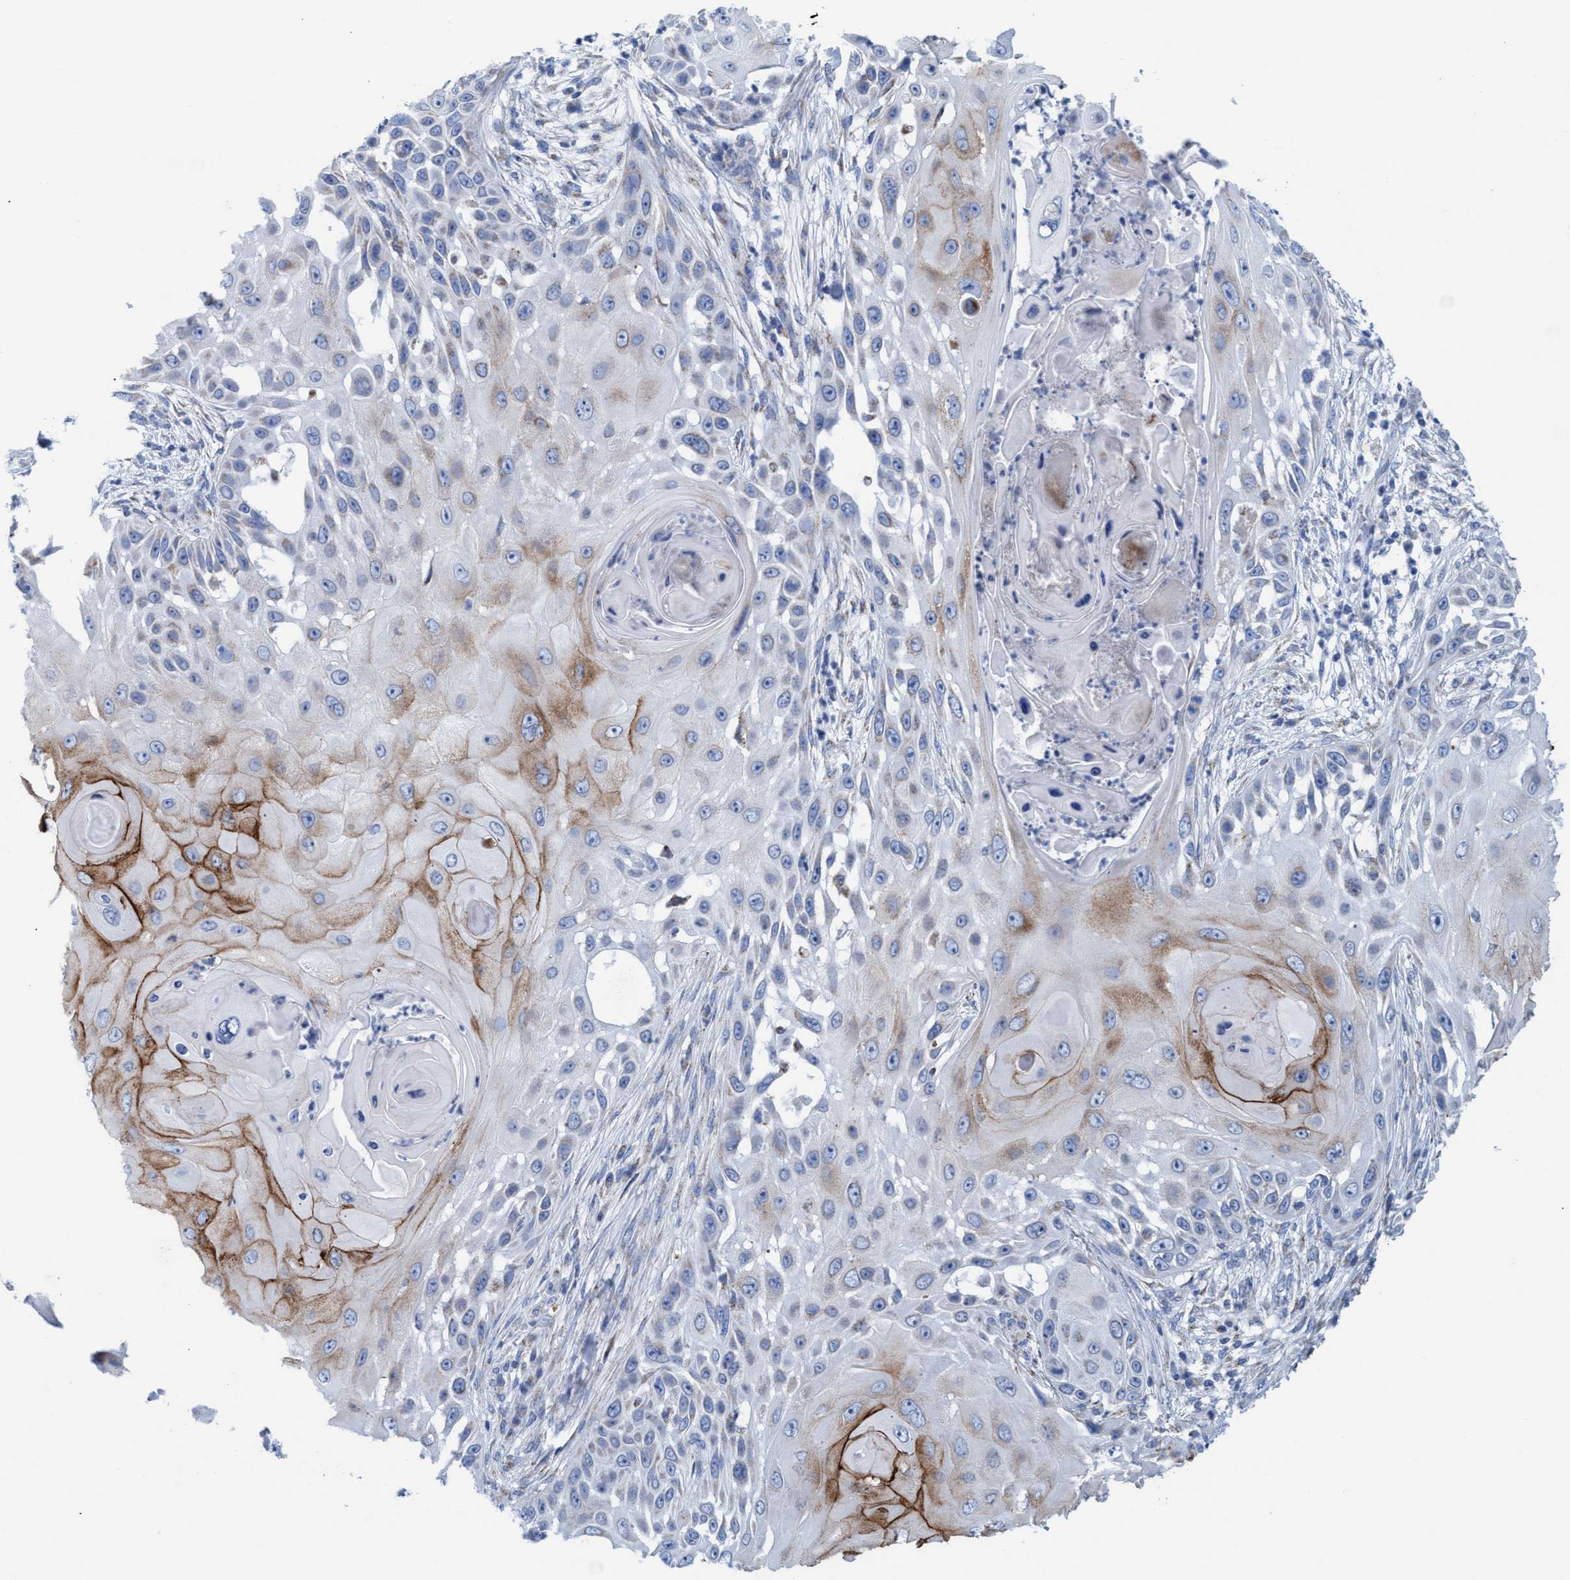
{"staining": {"intensity": "moderate", "quantity": "<25%", "location": "cytoplasmic/membranous"}, "tissue": "skin cancer", "cell_type": "Tumor cells", "image_type": "cancer", "snomed": [{"axis": "morphology", "description": "Squamous cell carcinoma, NOS"}, {"axis": "topography", "description": "Skin"}], "caption": "Protein expression analysis of human skin squamous cell carcinoma reveals moderate cytoplasmic/membranous staining in about <25% of tumor cells.", "gene": "GGA3", "patient": {"sex": "female", "age": 44}}